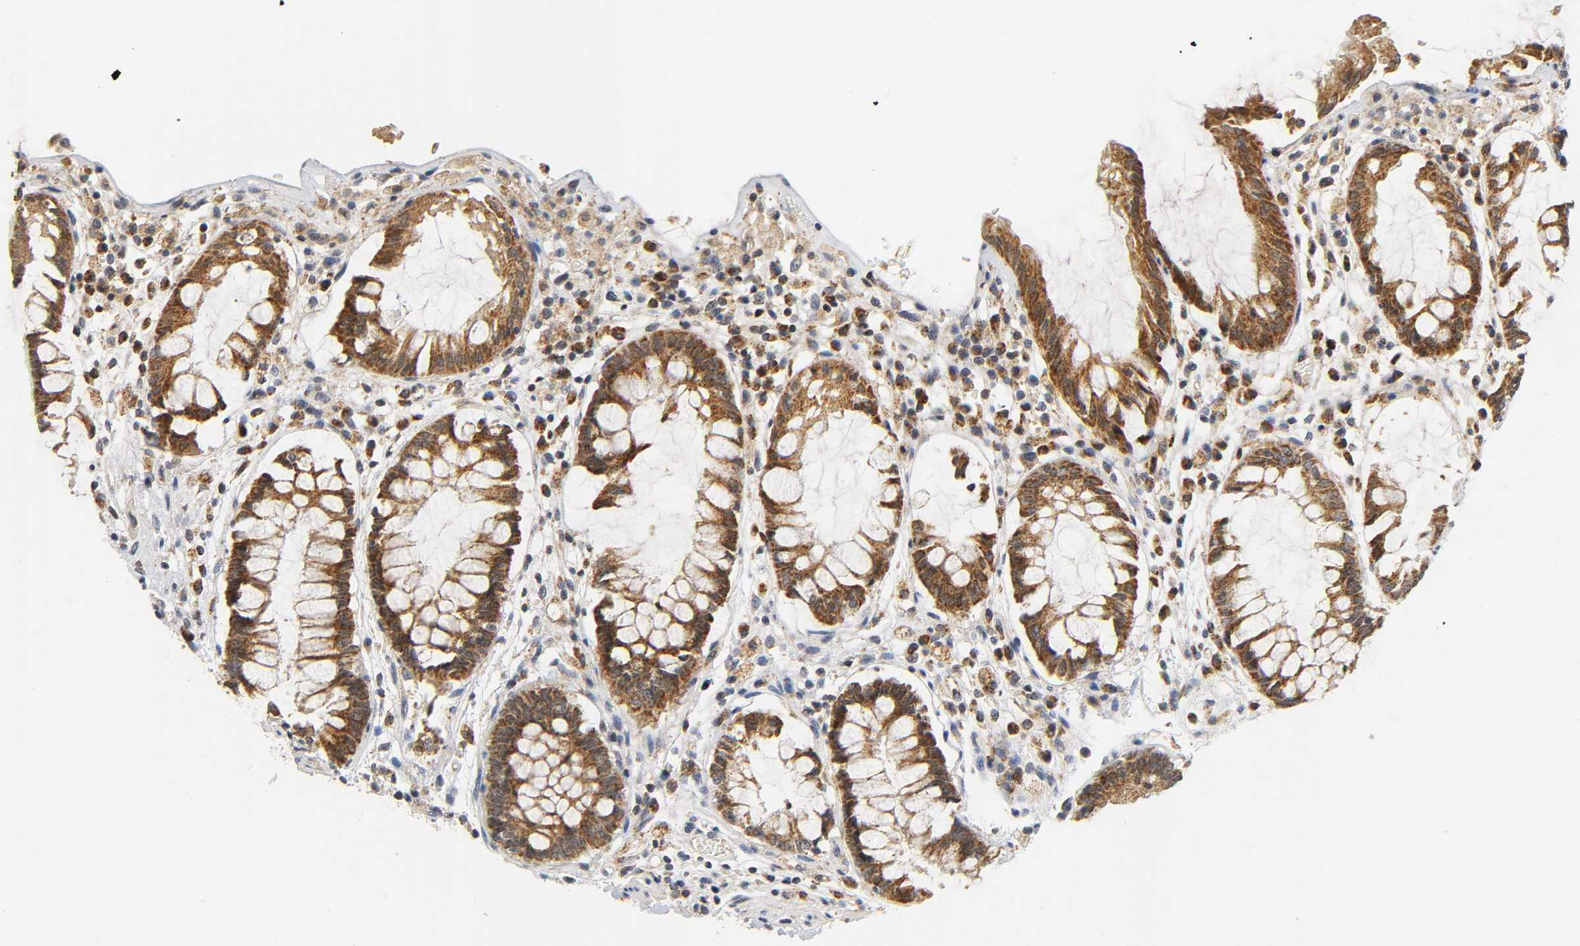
{"staining": {"intensity": "moderate", "quantity": ">75%", "location": "cytoplasmic/membranous"}, "tissue": "rectum", "cell_type": "Glandular cells", "image_type": "normal", "snomed": [{"axis": "morphology", "description": "Normal tissue, NOS"}, {"axis": "topography", "description": "Rectum"}], "caption": "Normal rectum reveals moderate cytoplasmic/membranous expression in approximately >75% of glandular cells, visualized by immunohistochemistry. The staining was performed using DAB, with brown indicating positive protein expression. Nuclei are stained blue with hematoxylin.", "gene": "NRP1", "patient": {"sex": "female", "age": 46}}